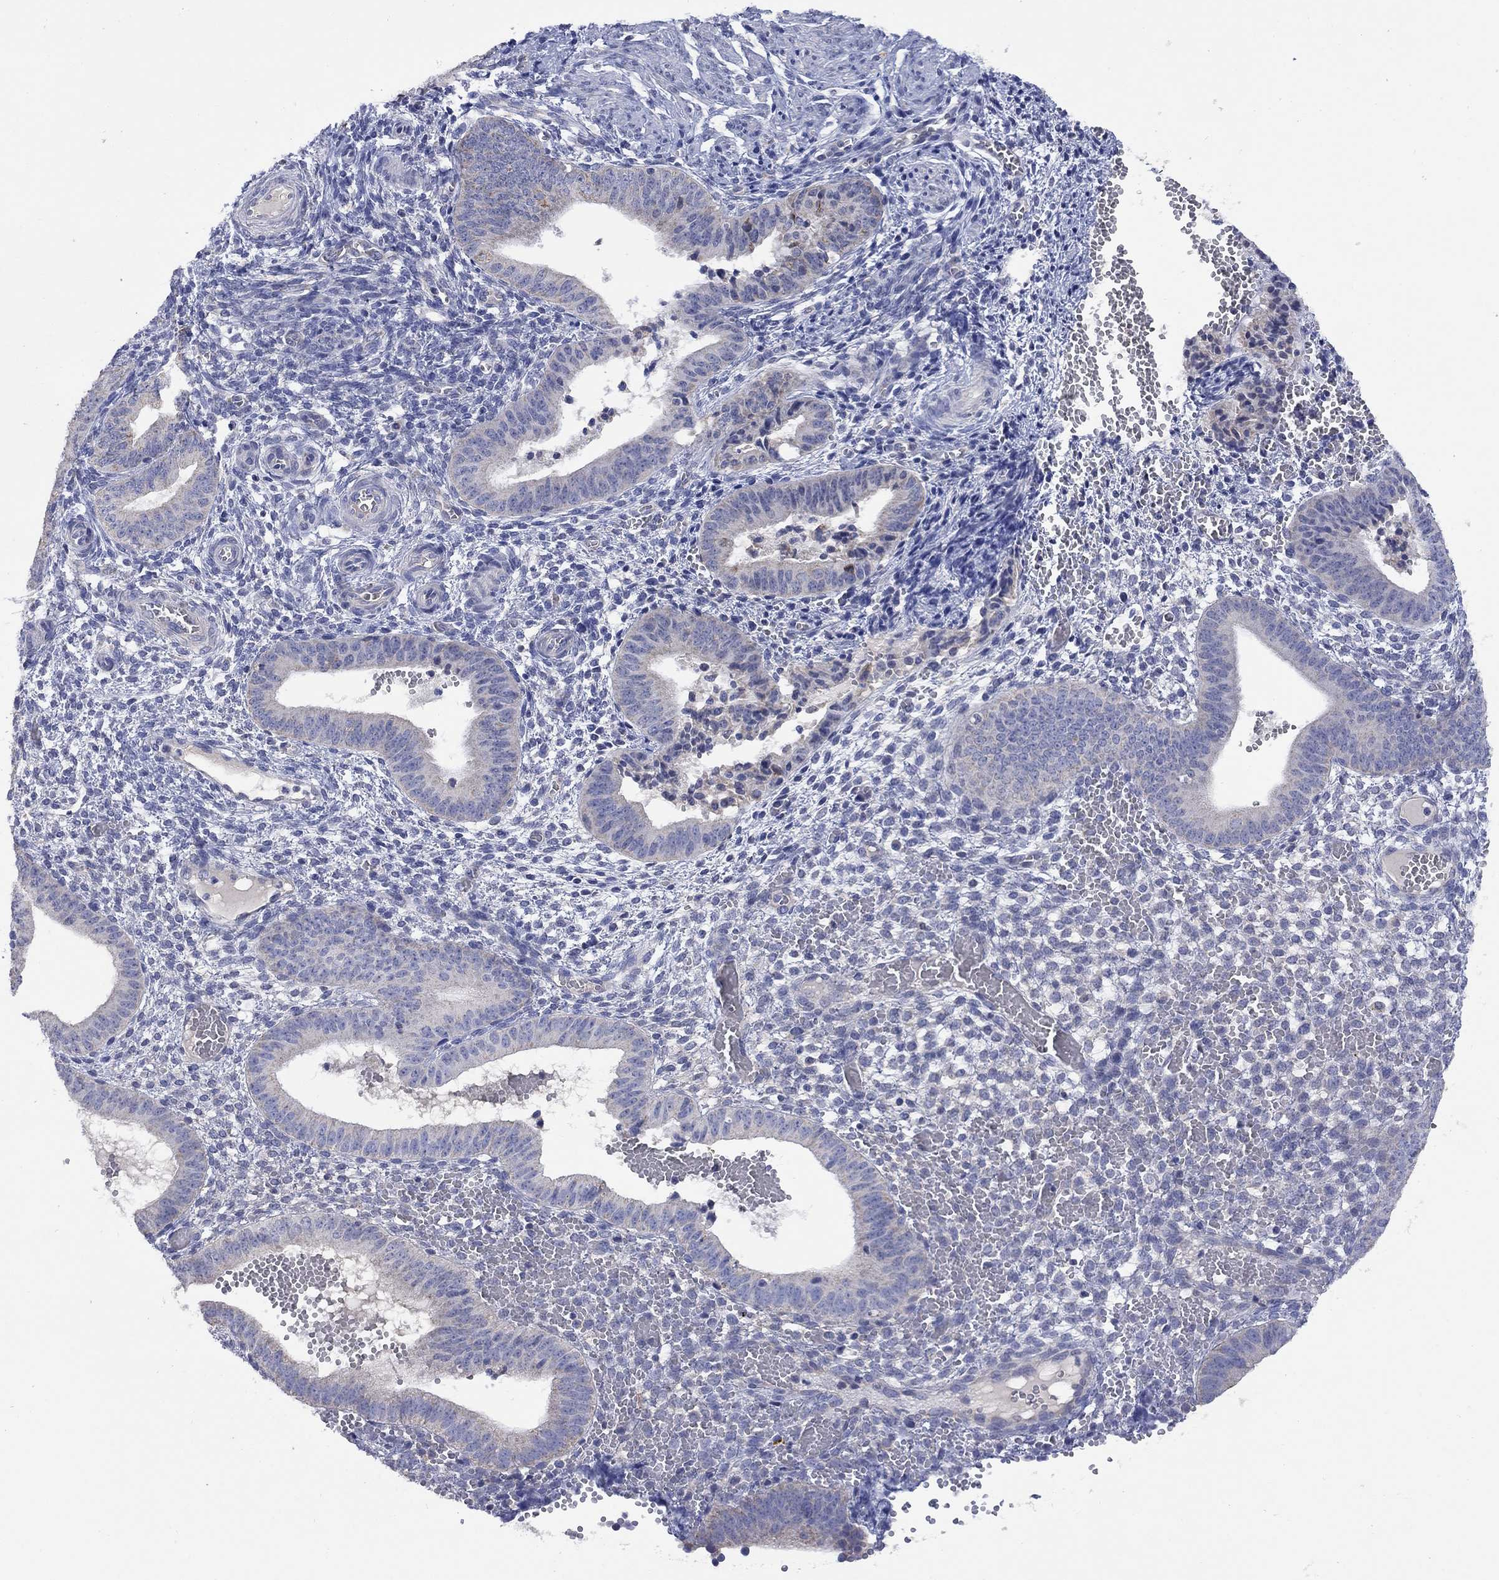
{"staining": {"intensity": "negative", "quantity": "none", "location": "none"}, "tissue": "endometrium", "cell_type": "Cells in endometrial stroma", "image_type": "normal", "snomed": [{"axis": "morphology", "description": "Normal tissue, NOS"}, {"axis": "topography", "description": "Endometrium"}], "caption": "Histopathology image shows no protein positivity in cells in endometrial stroma of normal endometrium.", "gene": "CLVS1", "patient": {"sex": "female", "age": 42}}